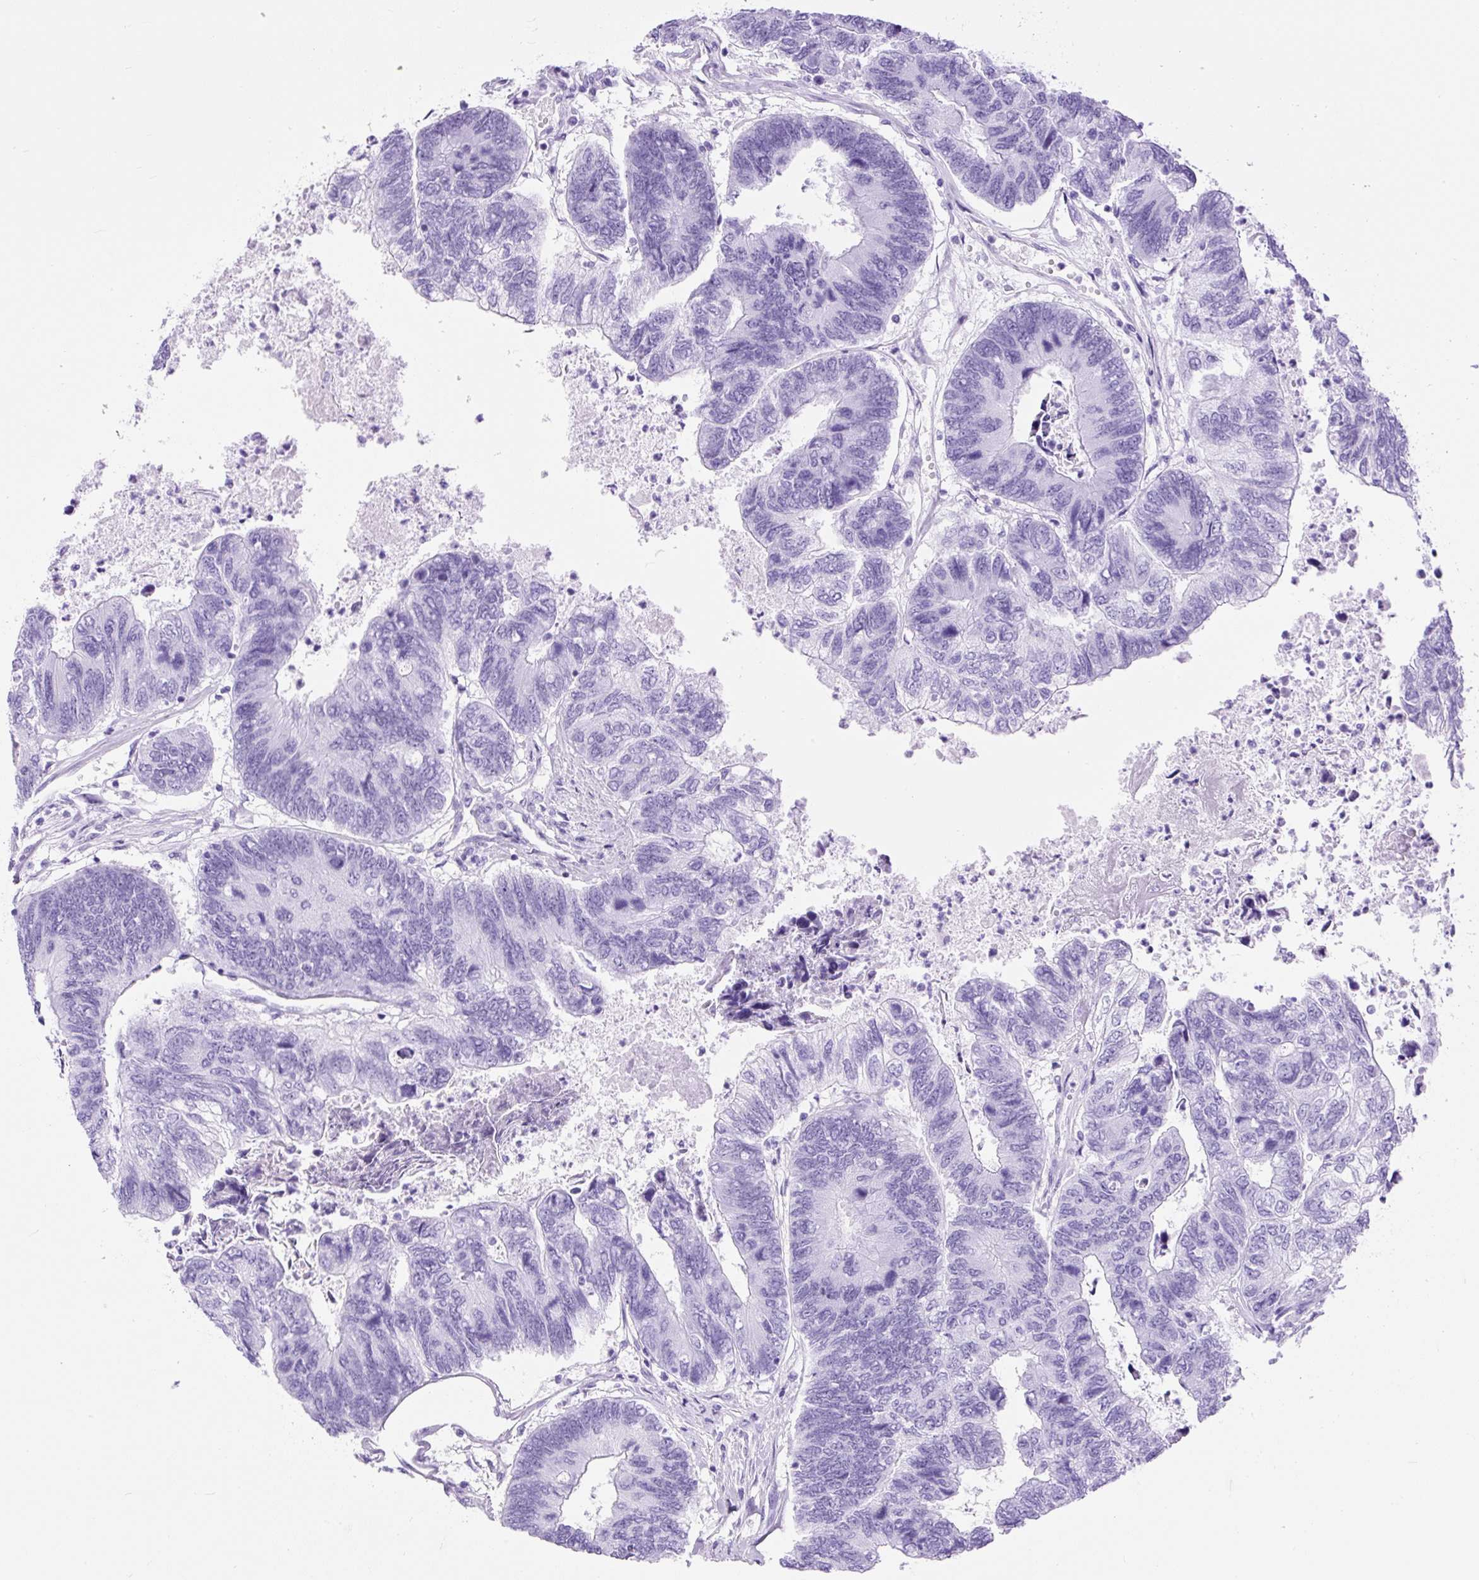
{"staining": {"intensity": "negative", "quantity": "none", "location": "none"}, "tissue": "colorectal cancer", "cell_type": "Tumor cells", "image_type": "cancer", "snomed": [{"axis": "morphology", "description": "Adenocarcinoma, NOS"}, {"axis": "topography", "description": "Colon"}], "caption": "Immunohistochemistry of adenocarcinoma (colorectal) shows no expression in tumor cells.", "gene": "CEL", "patient": {"sex": "female", "age": 67}}